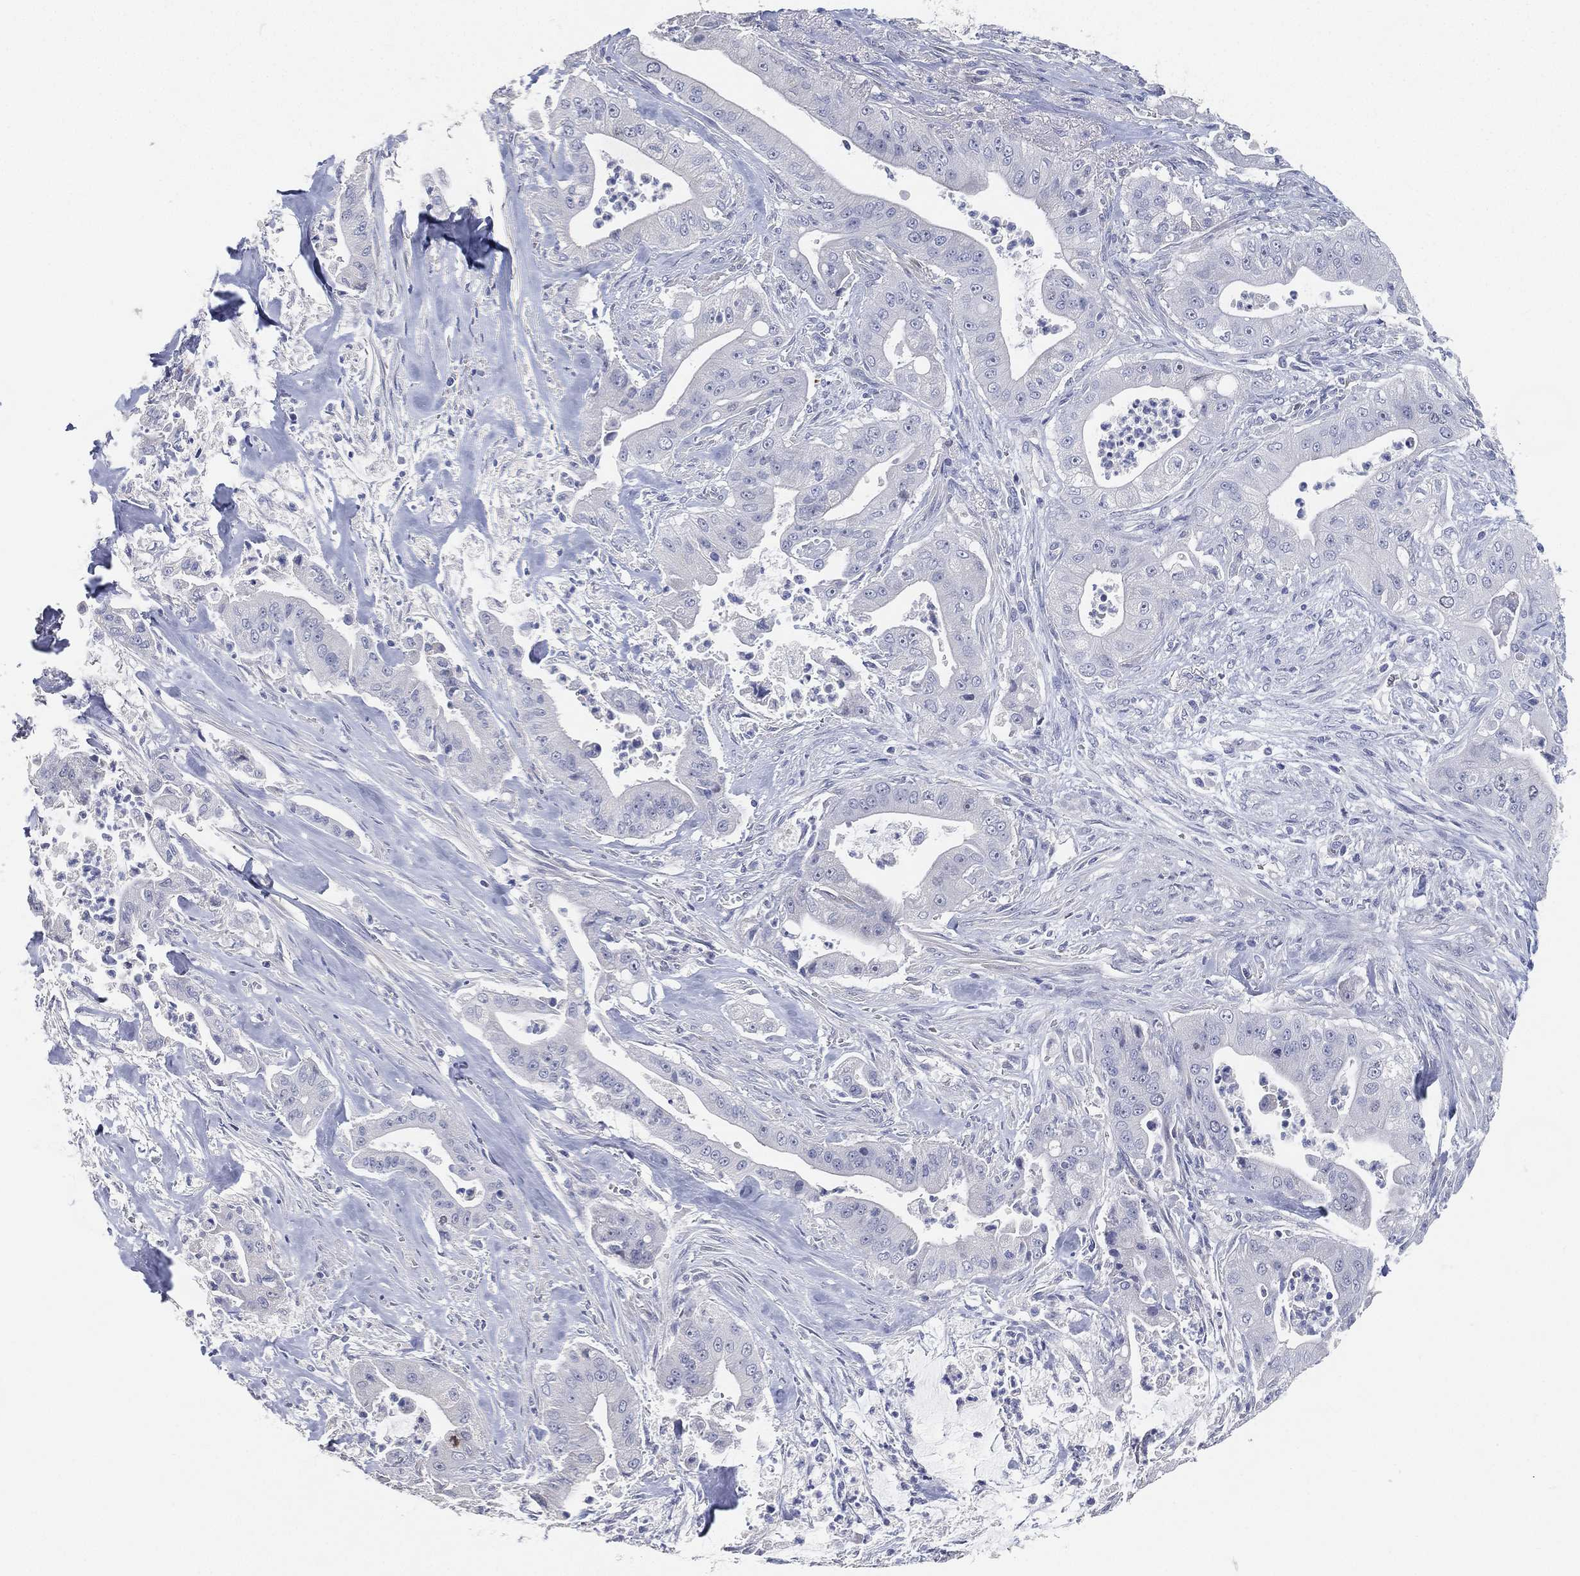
{"staining": {"intensity": "negative", "quantity": "none", "location": "none"}, "tissue": "pancreatic cancer", "cell_type": "Tumor cells", "image_type": "cancer", "snomed": [{"axis": "morphology", "description": "Normal tissue, NOS"}, {"axis": "morphology", "description": "Inflammation, NOS"}, {"axis": "morphology", "description": "Adenocarcinoma, NOS"}, {"axis": "topography", "description": "Pancreas"}], "caption": "Protein analysis of pancreatic adenocarcinoma displays no significant staining in tumor cells.", "gene": "FAM187B", "patient": {"sex": "male", "age": 57}}